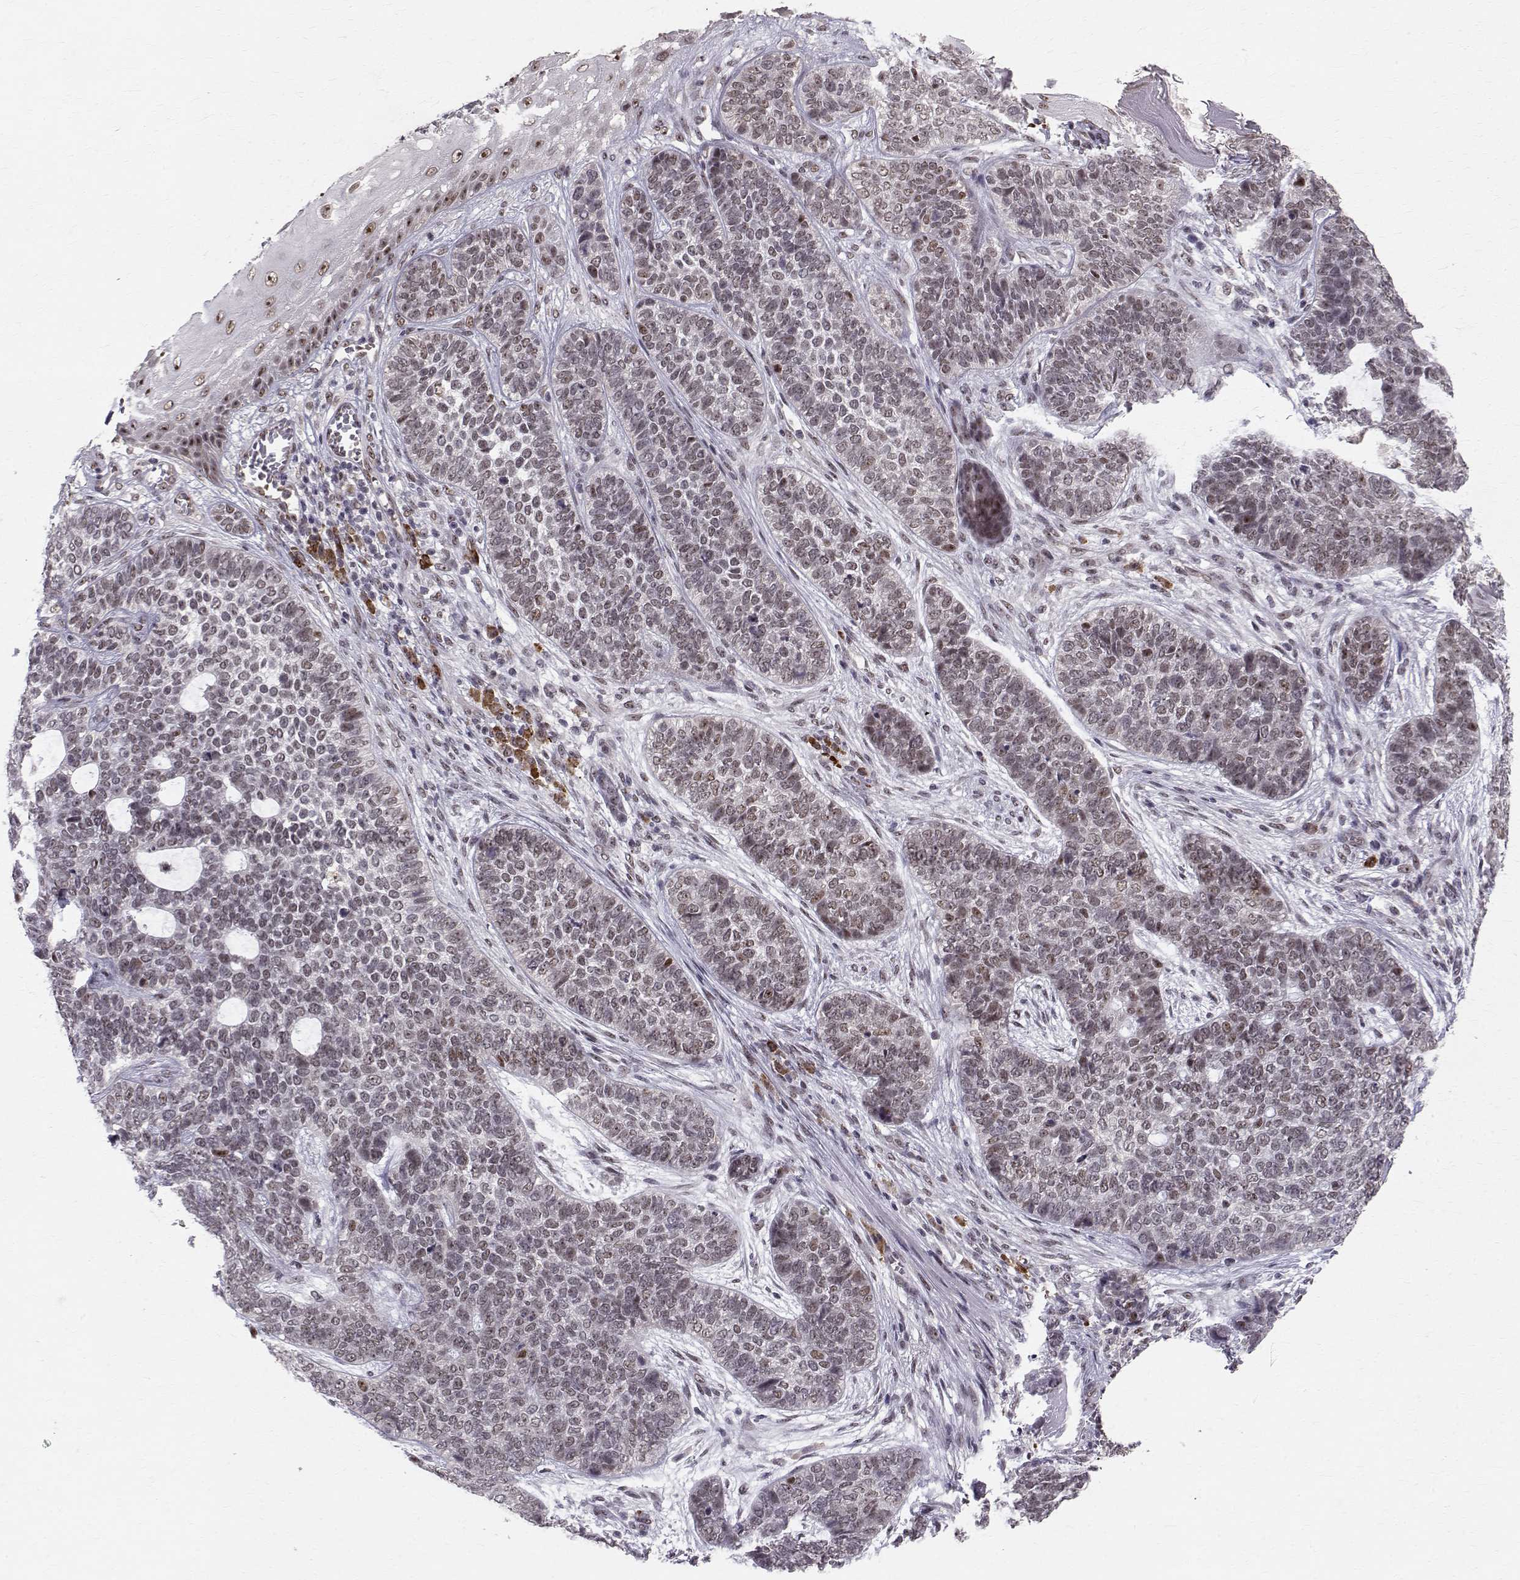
{"staining": {"intensity": "weak", "quantity": "<25%", "location": "nuclear"}, "tissue": "skin cancer", "cell_type": "Tumor cells", "image_type": "cancer", "snomed": [{"axis": "morphology", "description": "Basal cell carcinoma"}, {"axis": "topography", "description": "Skin"}], "caption": "IHC photomicrograph of human skin cancer stained for a protein (brown), which displays no positivity in tumor cells. (Brightfield microscopy of DAB immunohistochemistry at high magnification).", "gene": "RPP38", "patient": {"sex": "female", "age": 69}}